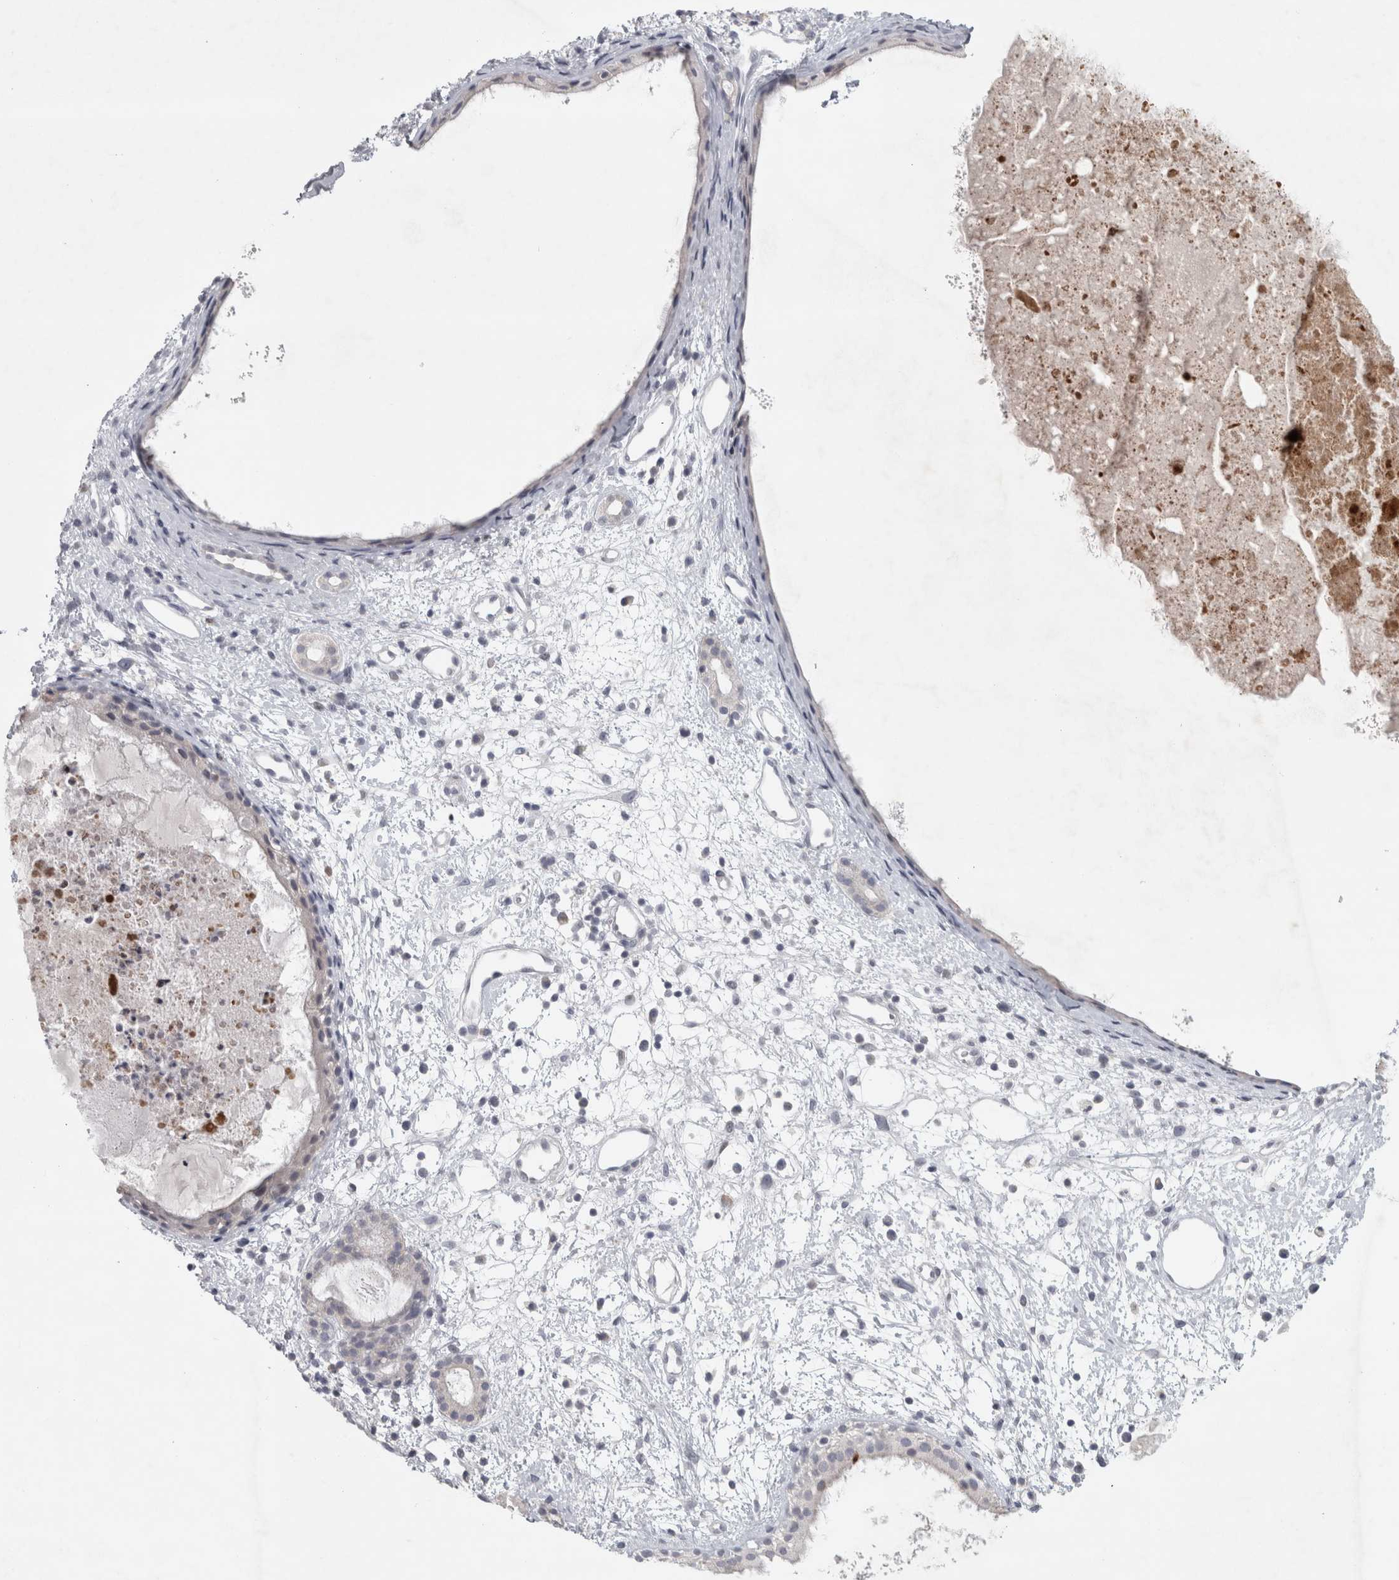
{"staining": {"intensity": "negative", "quantity": "none", "location": "none"}, "tissue": "nasopharynx", "cell_type": "Respiratory epithelial cells", "image_type": "normal", "snomed": [{"axis": "morphology", "description": "Normal tissue, NOS"}, {"axis": "topography", "description": "Nasopharynx"}], "caption": "The IHC micrograph has no significant staining in respiratory epithelial cells of nasopharynx. Brightfield microscopy of immunohistochemistry (IHC) stained with DAB (3,3'-diaminobenzidine) (brown) and hematoxylin (blue), captured at high magnification.", "gene": "PTPRN2", "patient": {"sex": "male", "age": 22}}